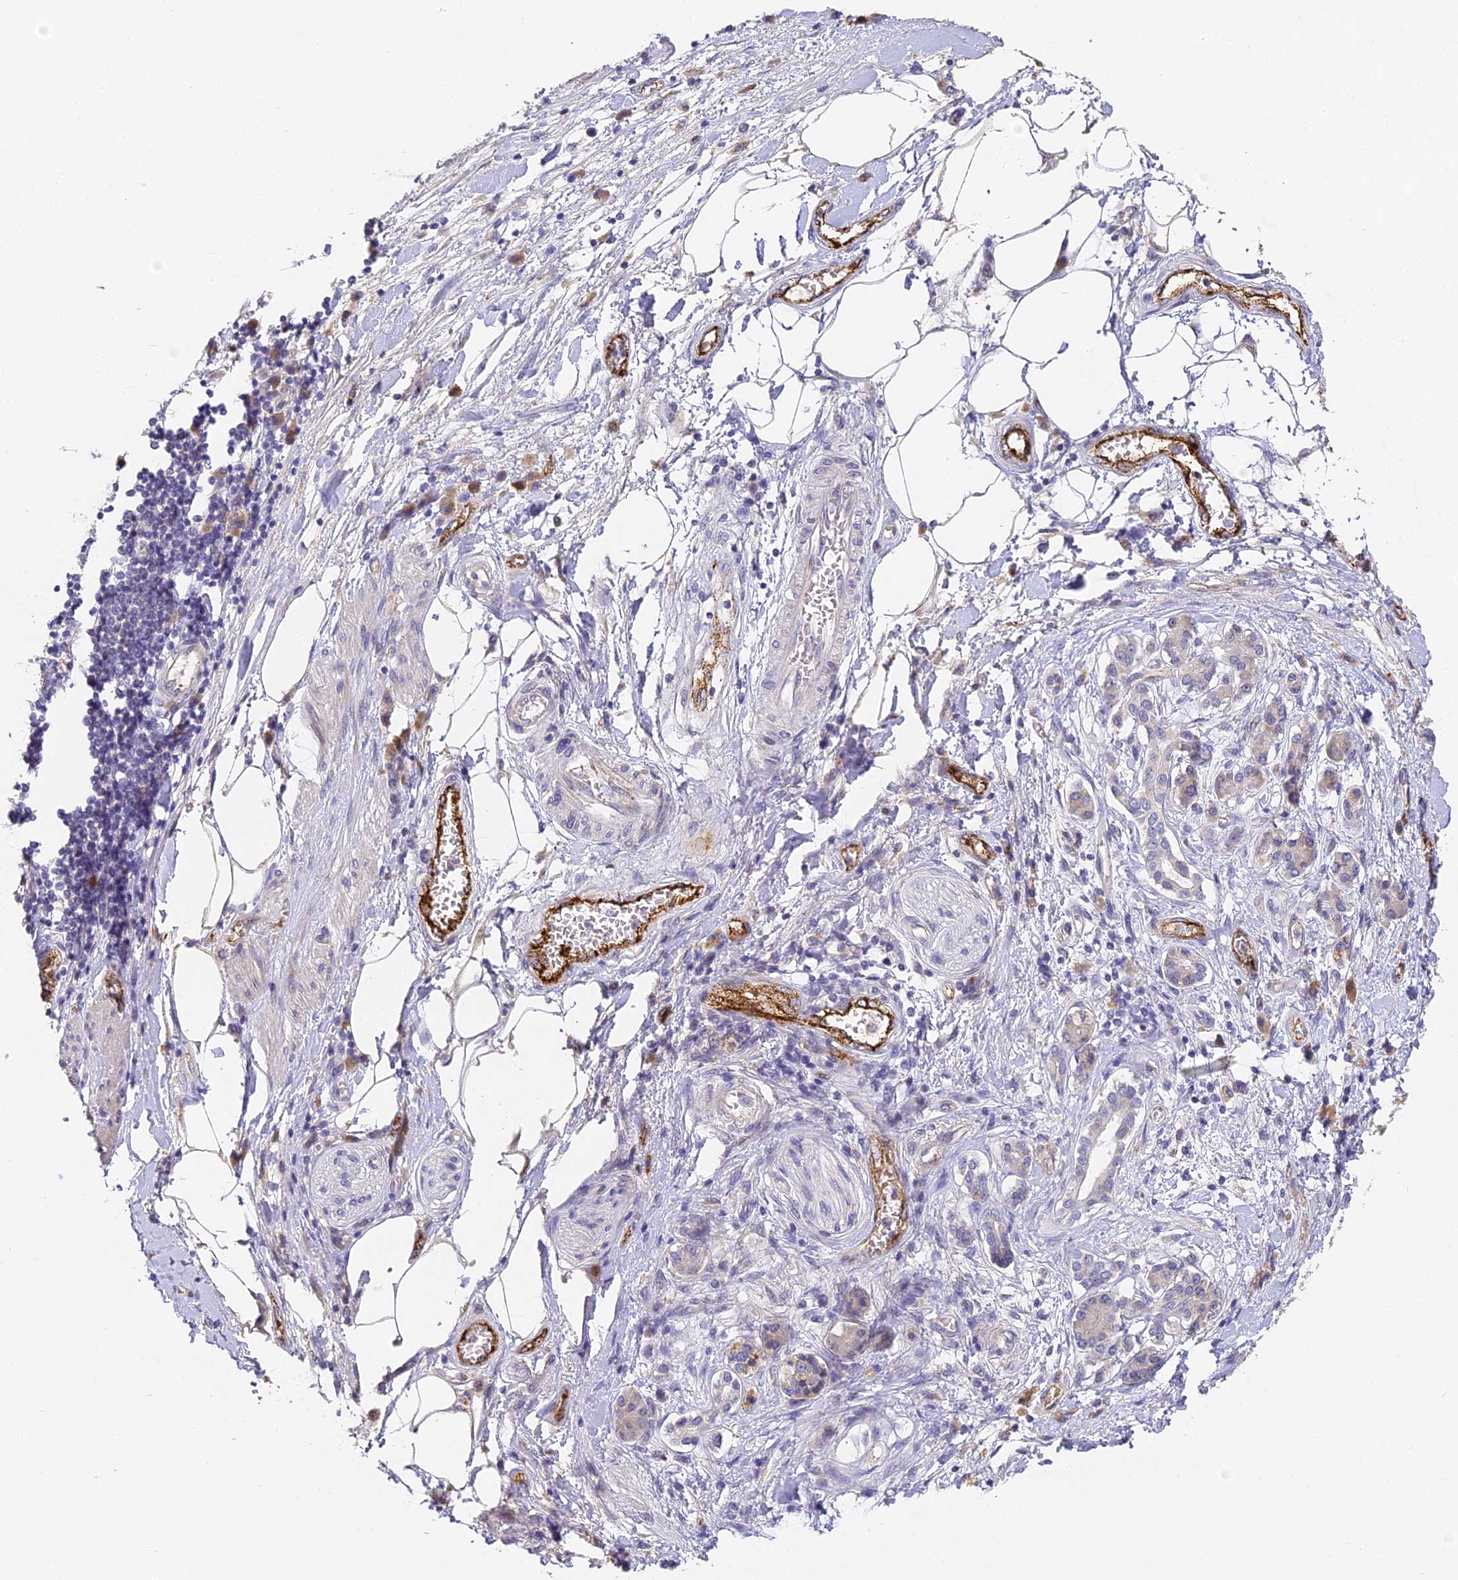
{"staining": {"intensity": "moderate", "quantity": "25%-75%", "location": "cytoplasmic/membranous"}, "tissue": "pancreatic cancer", "cell_type": "Tumor cells", "image_type": "cancer", "snomed": [{"axis": "morphology", "description": "Adenocarcinoma, NOS"}, {"axis": "topography", "description": "Pancreas"}], "caption": "High-power microscopy captured an IHC histopathology image of adenocarcinoma (pancreatic), revealing moderate cytoplasmic/membranous positivity in approximately 25%-75% of tumor cells.", "gene": "DNAAF10", "patient": {"sex": "female", "age": 61}}